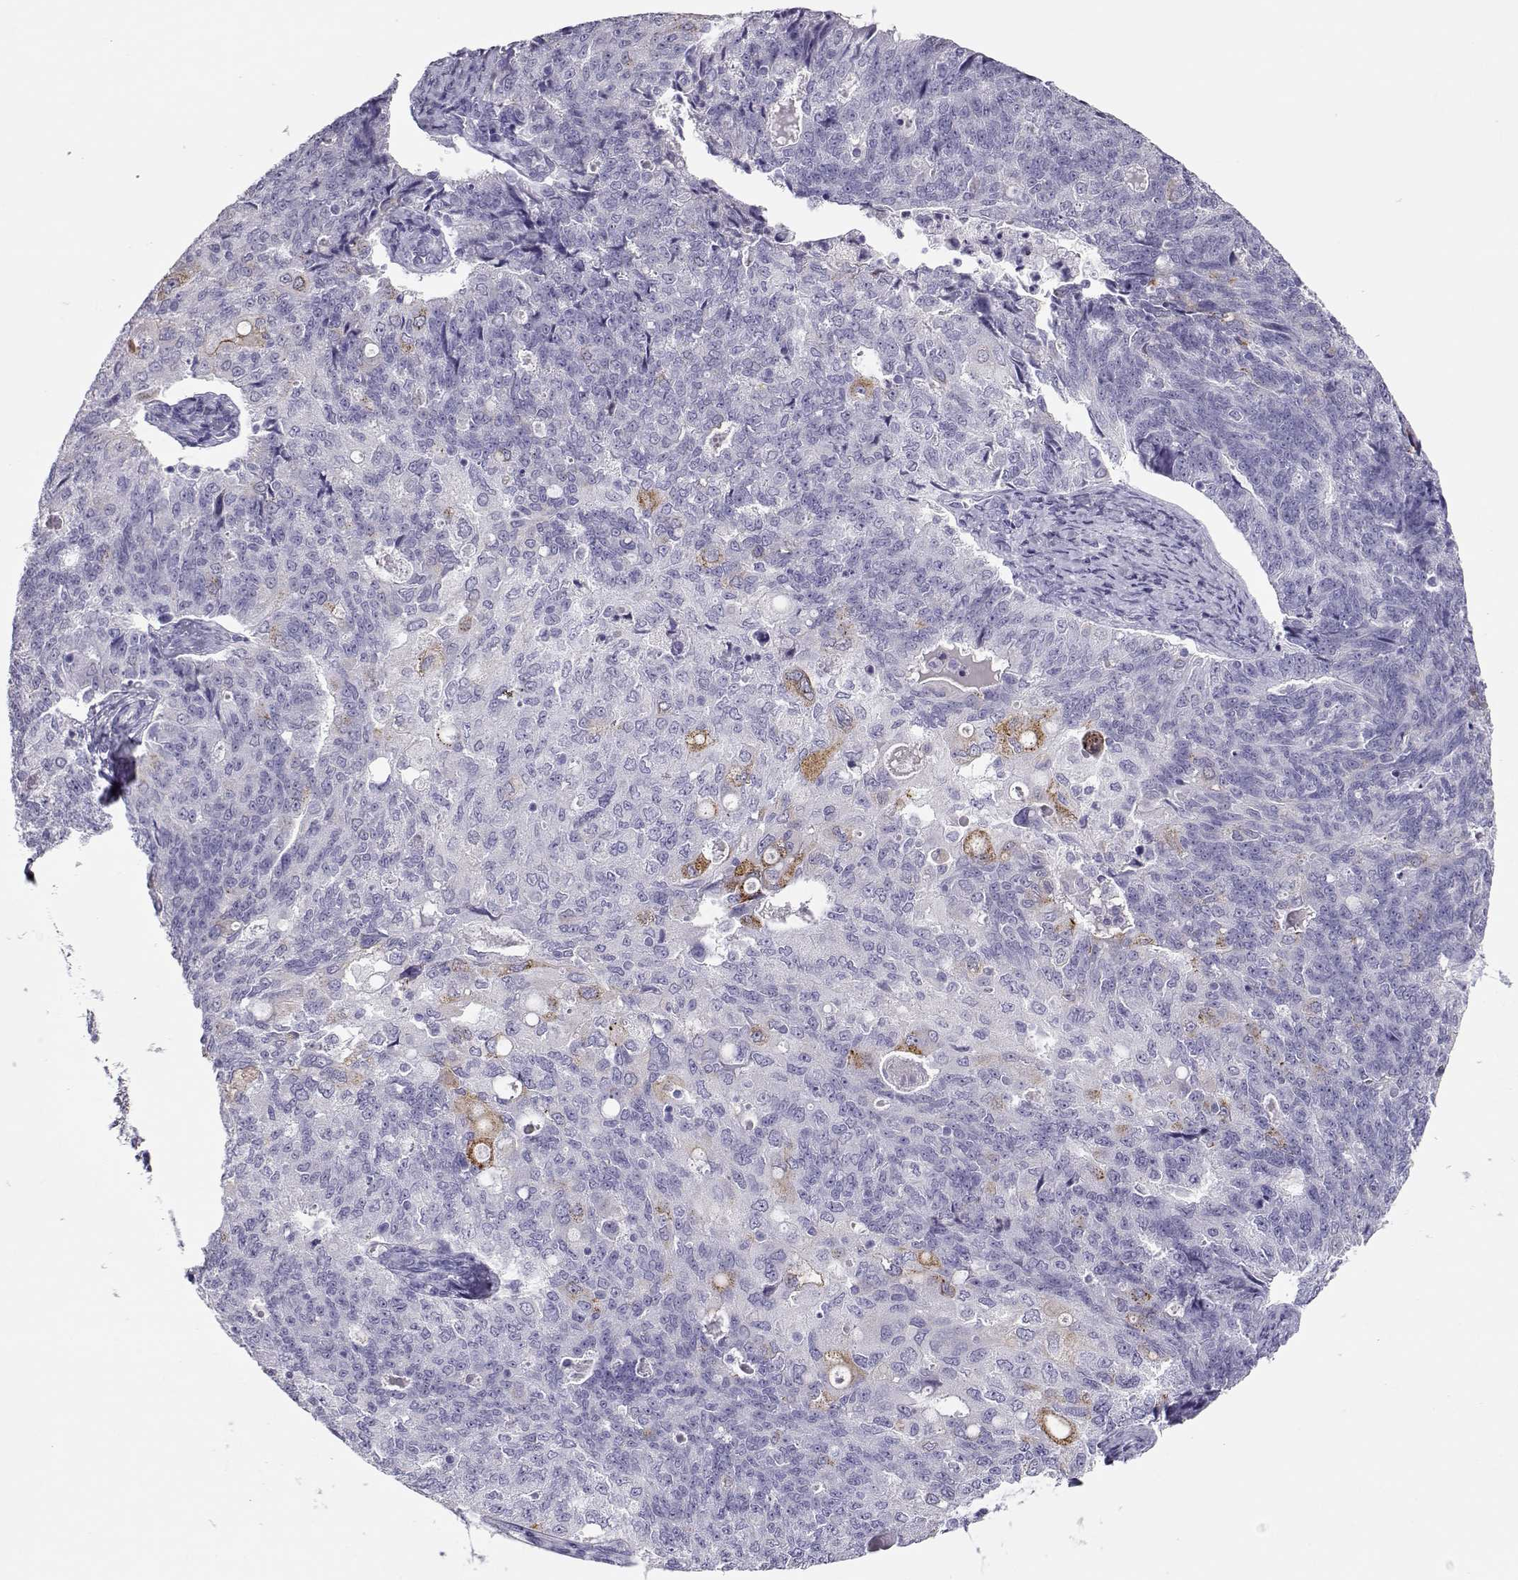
{"staining": {"intensity": "negative", "quantity": "none", "location": "none"}, "tissue": "endometrial cancer", "cell_type": "Tumor cells", "image_type": "cancer", "snomed": [{"axis": "morphology", "description": "Adenocarcinoma, NOS"}, {"axis": "topography", "description": "Endometrium"}], "caption": "Protein analysis of endometrial cancer displays no significant positivity in tumor cells.", "gene": "CRX", "patient": {"sex": "female", "age": 43}}